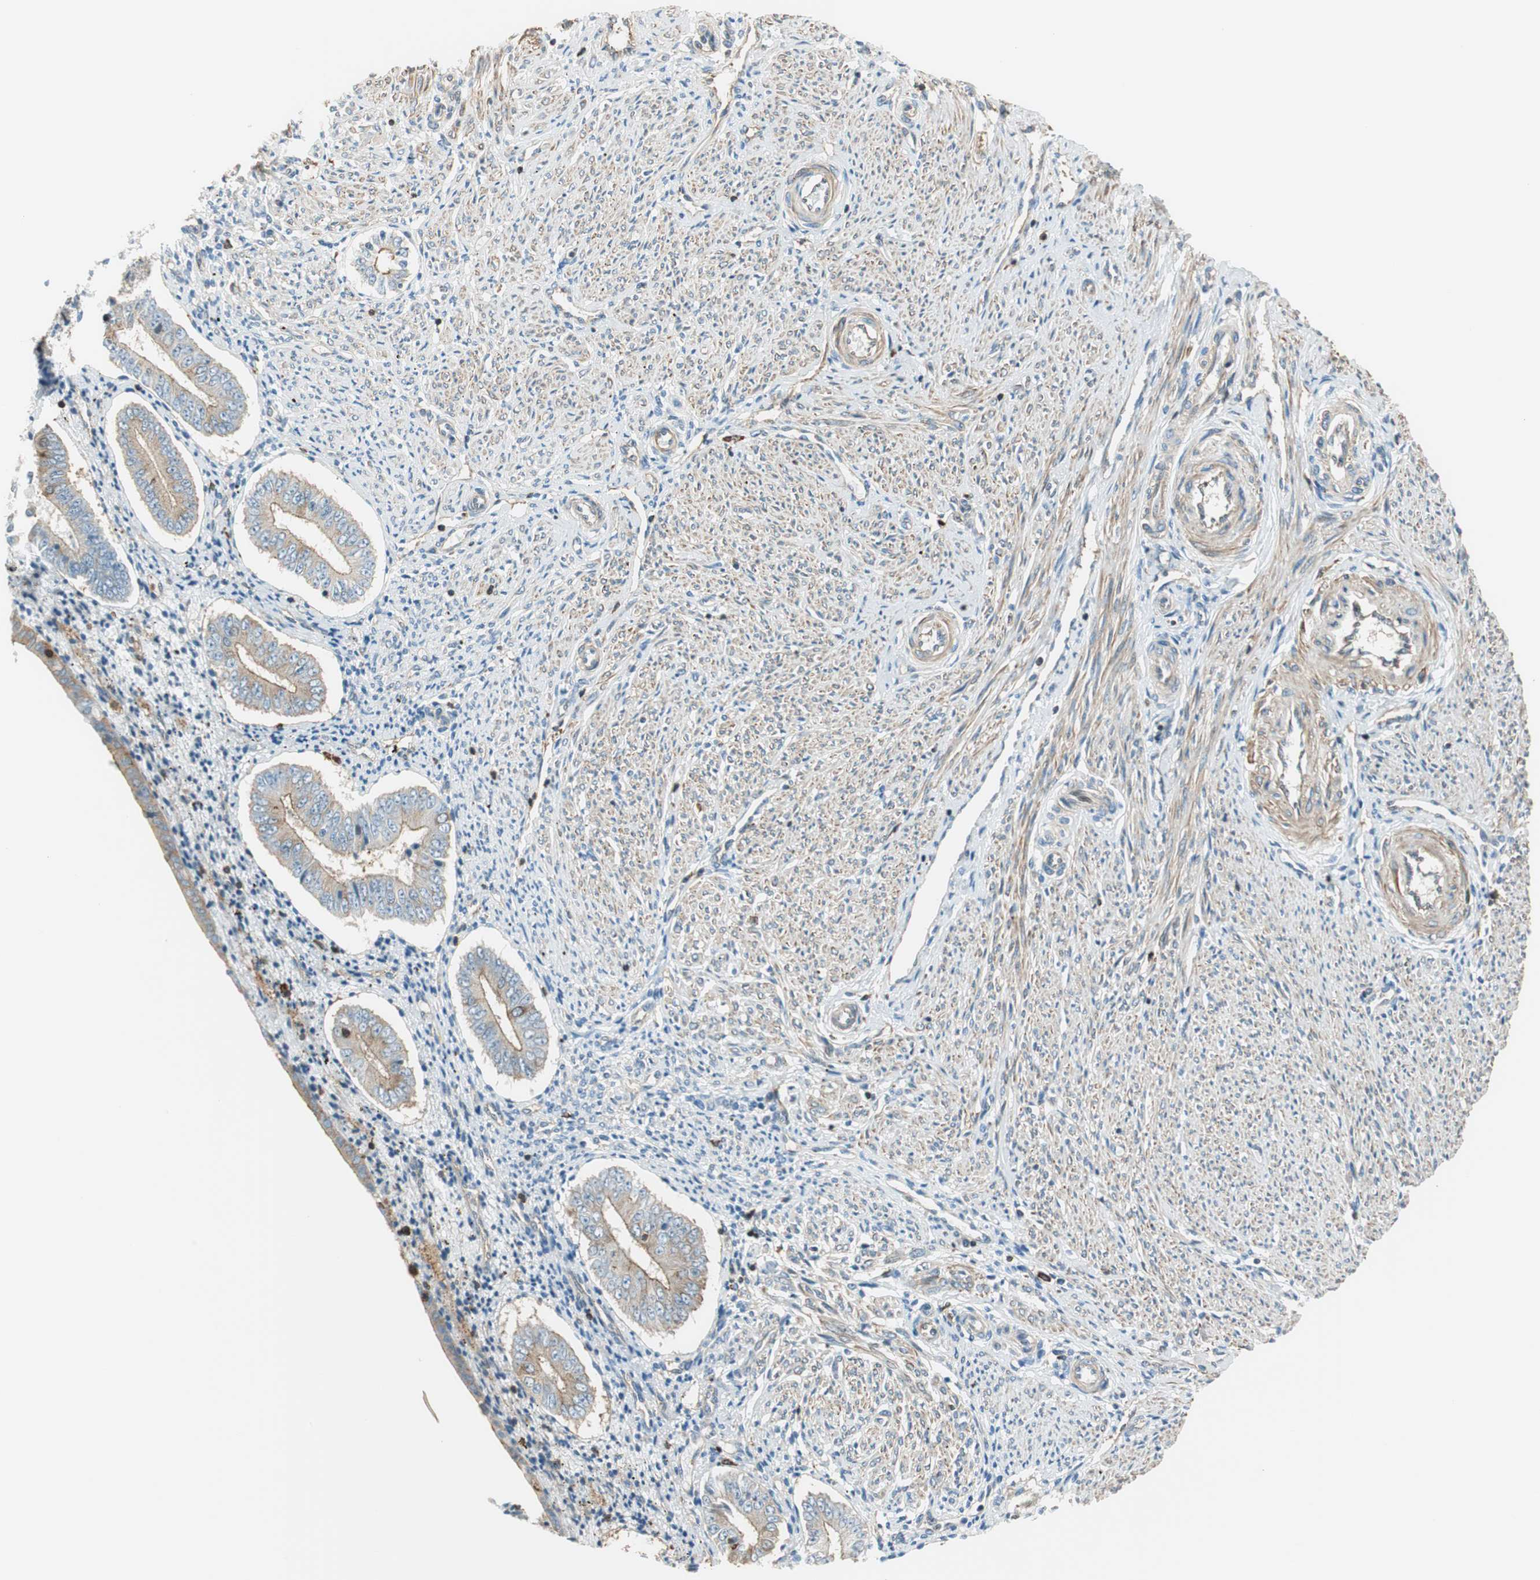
{"staining": {"intensity": "moderate", "quantity": "<25%", "location": "cytoplasmic/membranous"}, "tissue": "endometrium", "cell_type": "Cells in endometrial stroma", "image_type": "normal", "snomed": [{"axis": "morphology", "description": "Normal tissue, NOS"}, {"axis": "topography", "description": "Endometrium"}], "caption": "Immunohistochemical staining of normal endometrium reveals moderate cytoplasmic/membranous protein expression in approximately <25% of cells in endometrial stroma. The protein is stained brown, and the nuclei are stained in blue (DAB IHC with brightfield microscopy, high magnification).", "gene": "PI4K2B", "patient": {"sex": "female", "age": 42}}